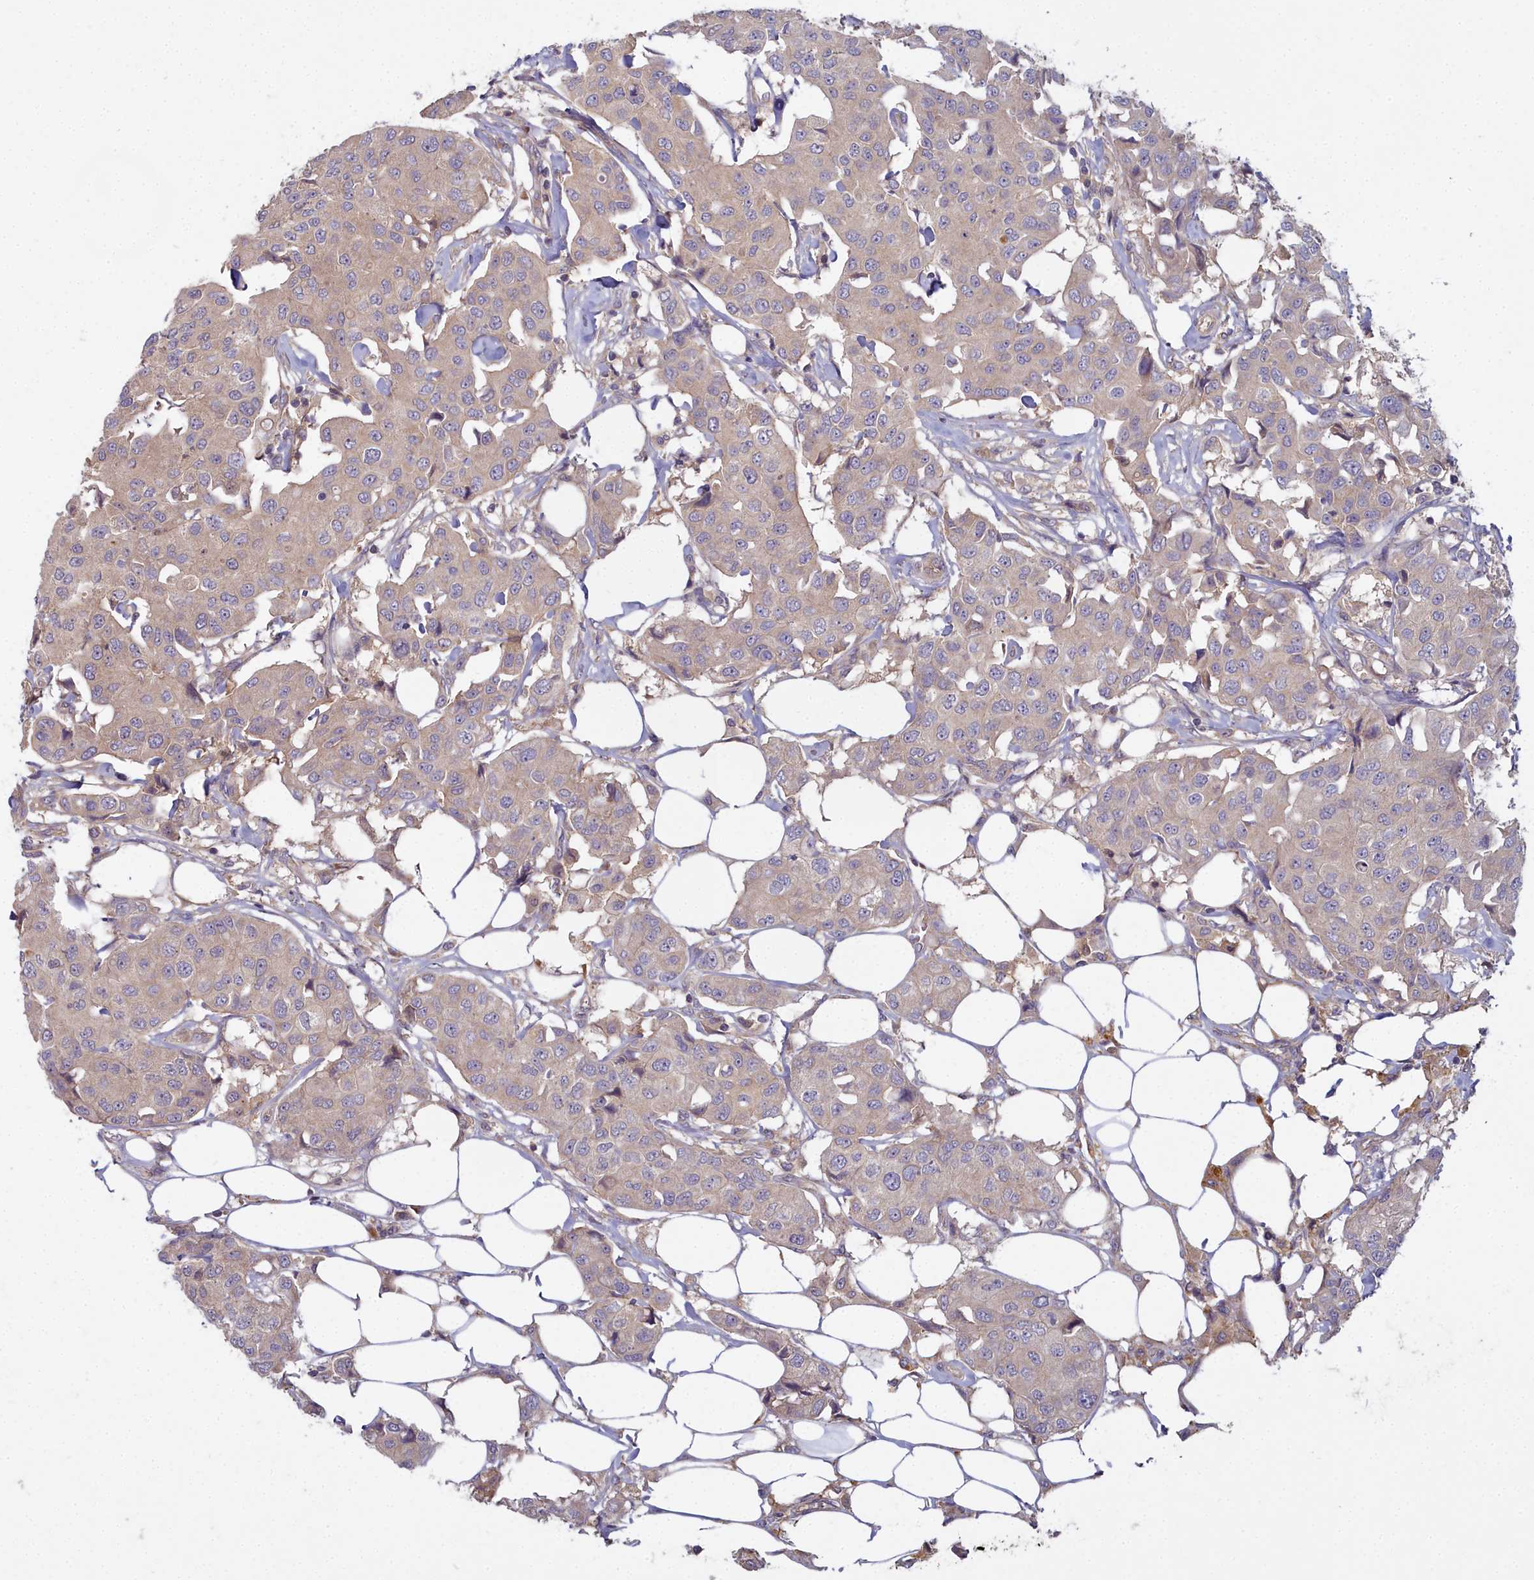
{"staining": {"intensity": "negative", "quantity": "none", "location": "none"}, "tissue": "breast cancer", "cell_type": "Tumor cells", "image_type": "cancer", "snomed": [{"axis": "morphology", "description": "Duct carcinoma"}, {"axis": "topography", "description": "Breast"}], "caption": "Breast intraductal carcinoma stained for a protein using IHC displays no expression tumor cells.", "gene": "CCDC167", "patient": {"sex": "female", "age": 80}}